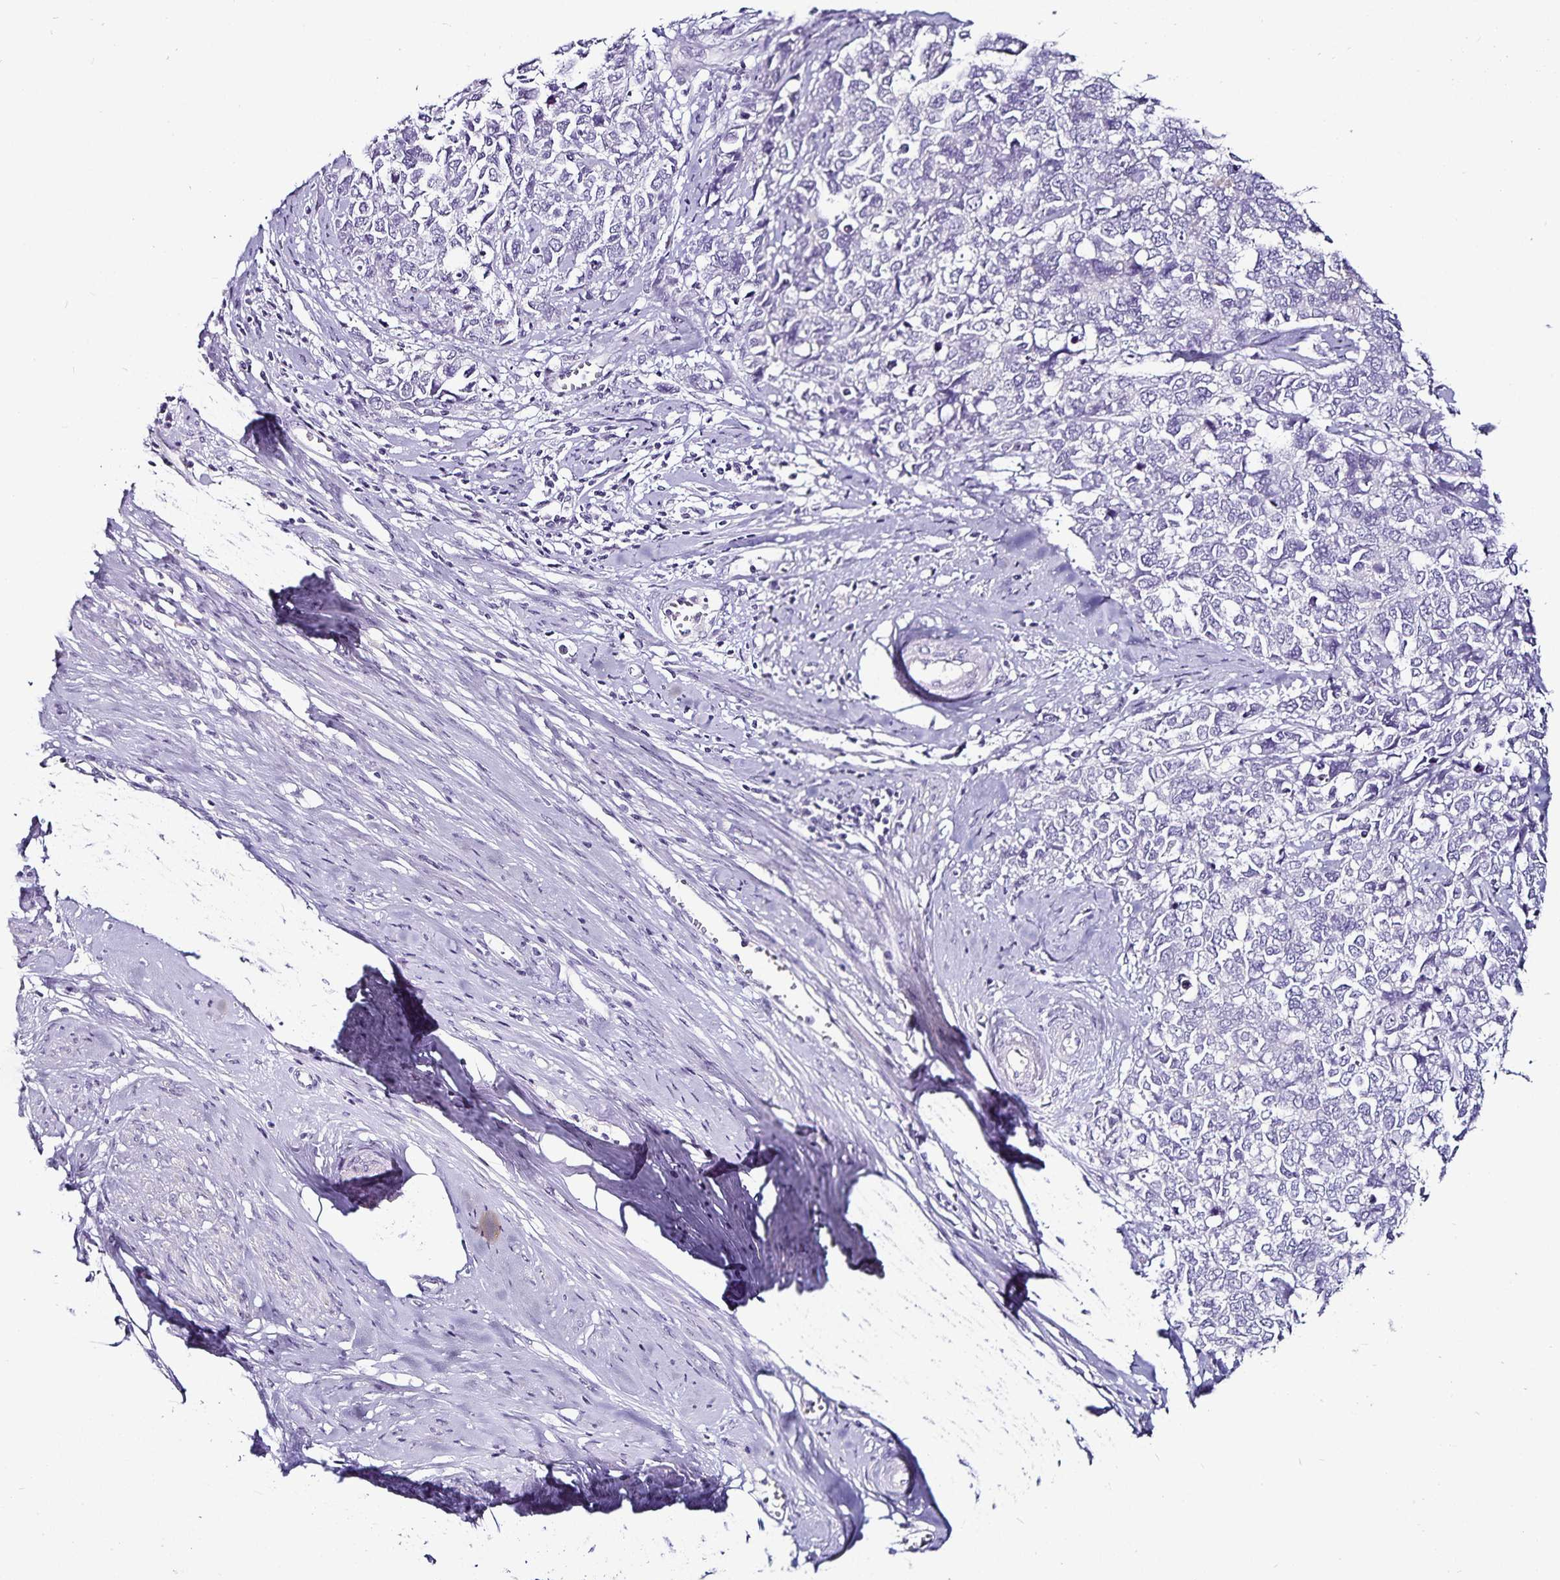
{"staining": {"intensity": "negative", "quantity": "none", "location": "none"}, "tissue": "cervical cancer", "cell_type": "Tumor cells", "image_type": "cancer", "snomed": [{"axis": "morphology", "description": "Adenocarcinoma, NOS"}, {"axis": "topography", "description": "Cervix"}], "caption": "Immunohistochemical staining of human cervical cancer shows no significant expression in tumor cells. (DAB (3,3'-diaminobenzidine) immunohistochemistry with hematoxylin counter stain).", "gene": "CA12", "patient": {"sex": "female", "age": 63}}